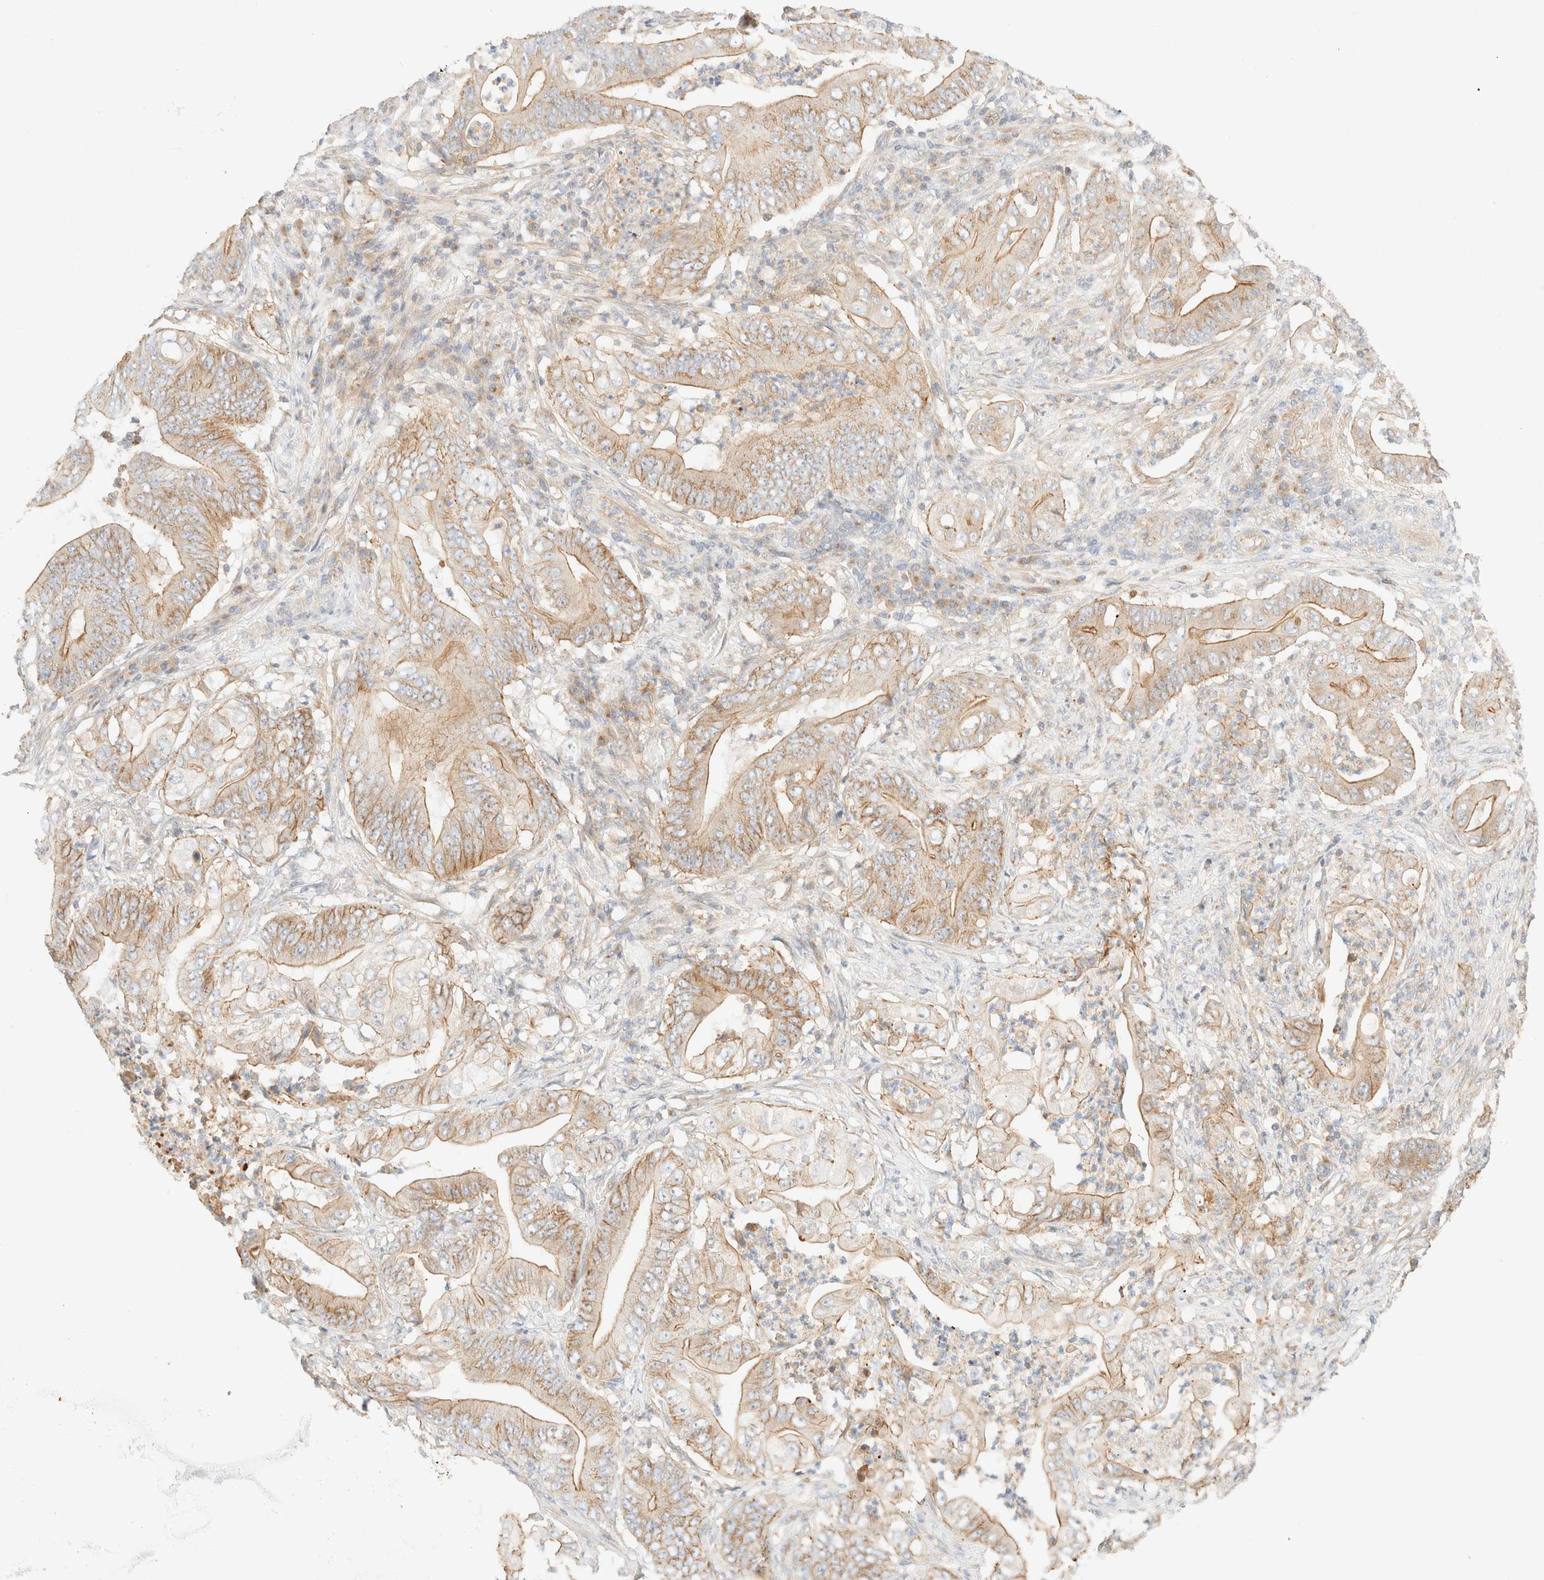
{"staining": {"intensity": "weak", "quantity": "25%-75%", "location": "cytoplasmic/membranous"}, "tissue": "stomach cancer", "cell_type": "Tumor cells", "image_type": "cancer", "snomed": [{"axis": "morphology", "description": "Adenocarcinoma, NOS"}, {"axis": "topography", "description": "Stomach"}], "caption": "This photomicrograph shows stomach adenocarcinoma stained with immunohistochemistry (IHC) to label a protein in brown. The cytoplasmic/membranous of tumor cells show weak positivity for the protein. Nuclei are counter-stained blue.", "gene": "MYO10", "patient": {"sex": "female", "age": 73}}